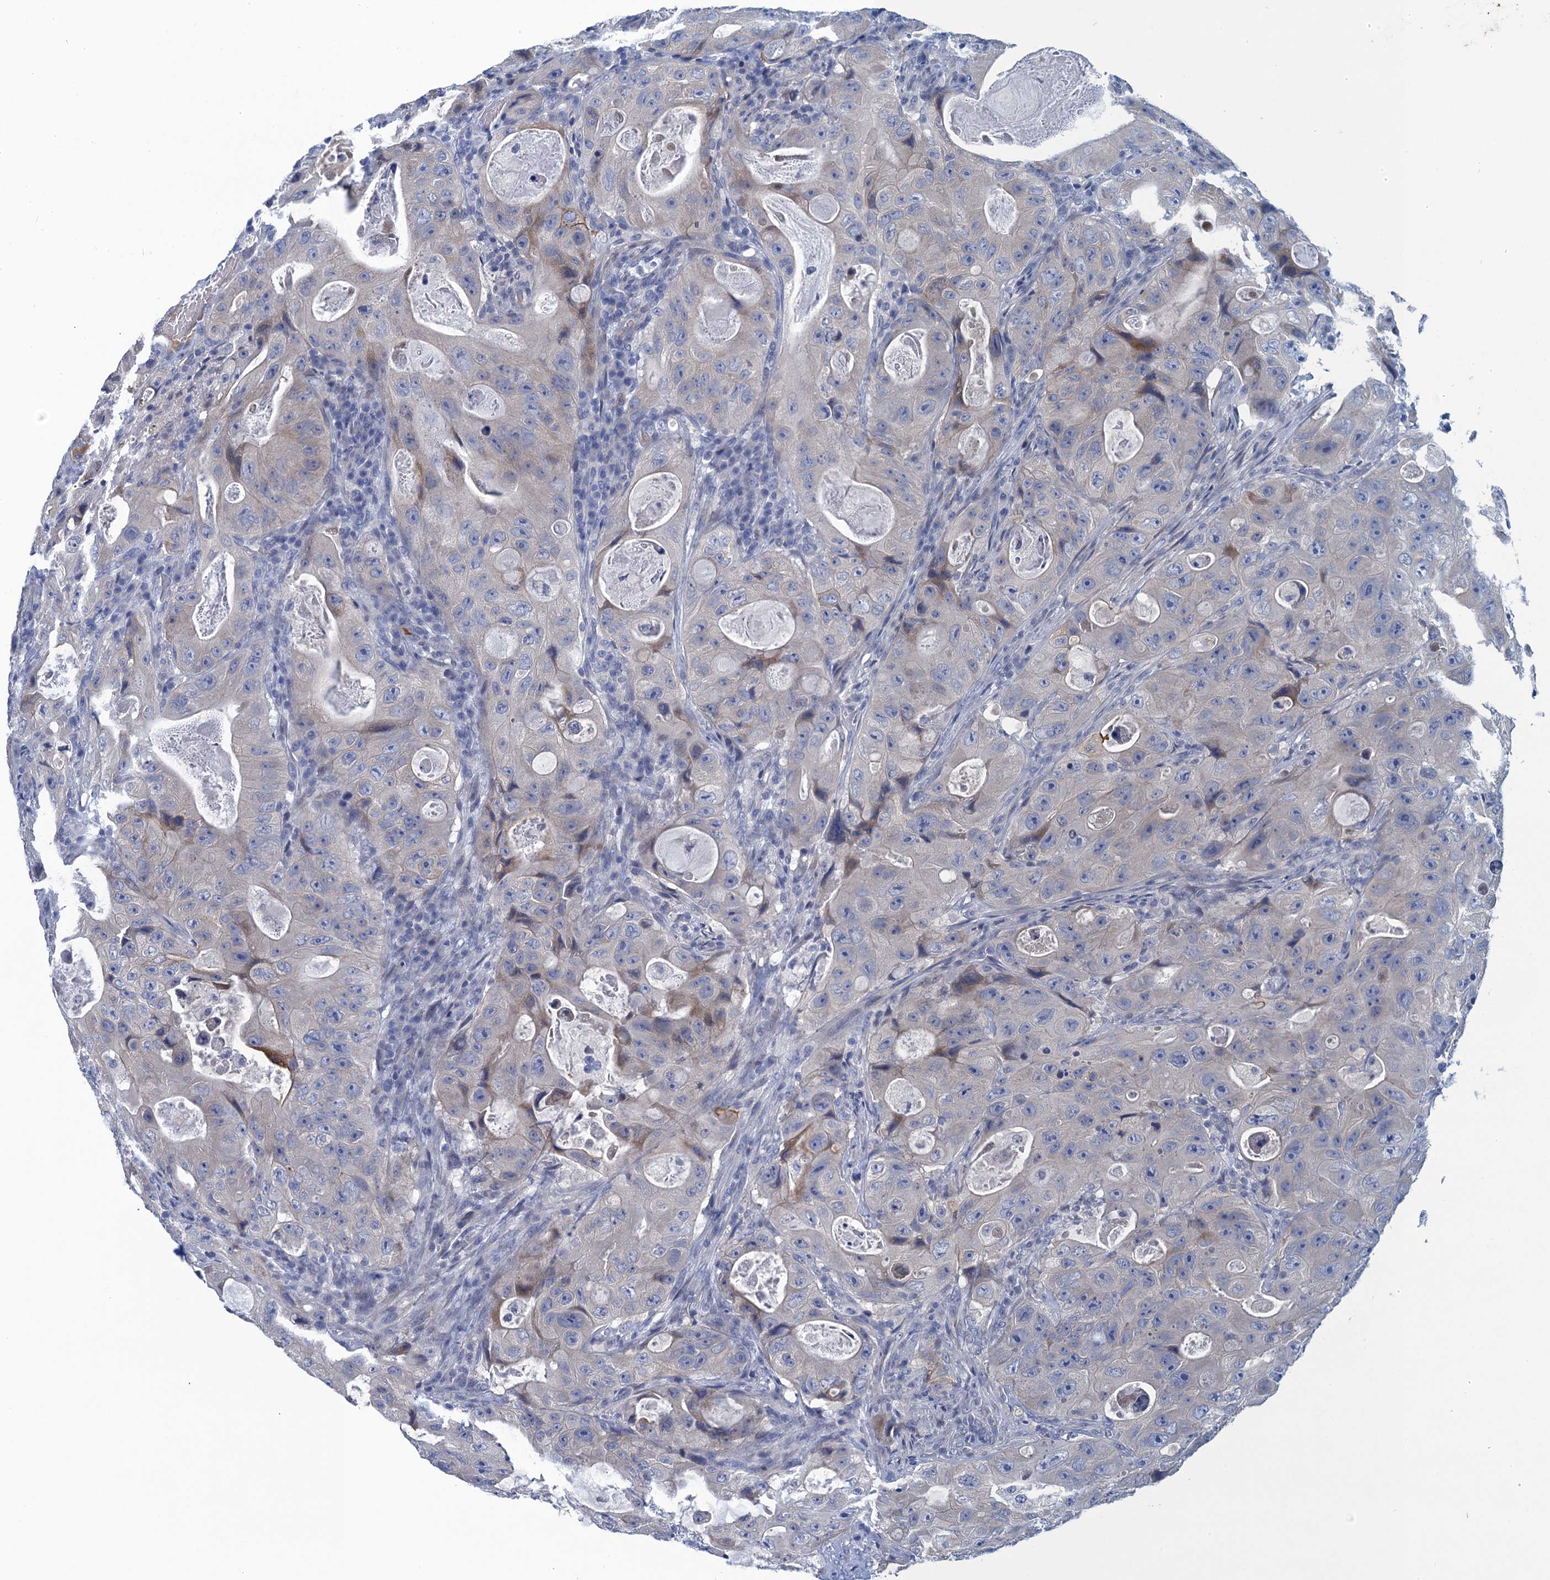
{"staining": {"intensity": "weak", "quantity": "<25%", "location": "cytoplasmic/membranous"}, "tissue": "colorectal cancer", "cell_type": "Tumor cells", "image_type": "cancer", "snomed": [{"axis": "morphology", "description": "Adenocarcinoma, NOS"}, {"axis": "topography", "description": "Colon"}], "caption": "Tumor cells show no significant positivity in colorectal adenocarcinoma.", "gene": "SCEL", "patient": {"sex": "female", "age": 46}}